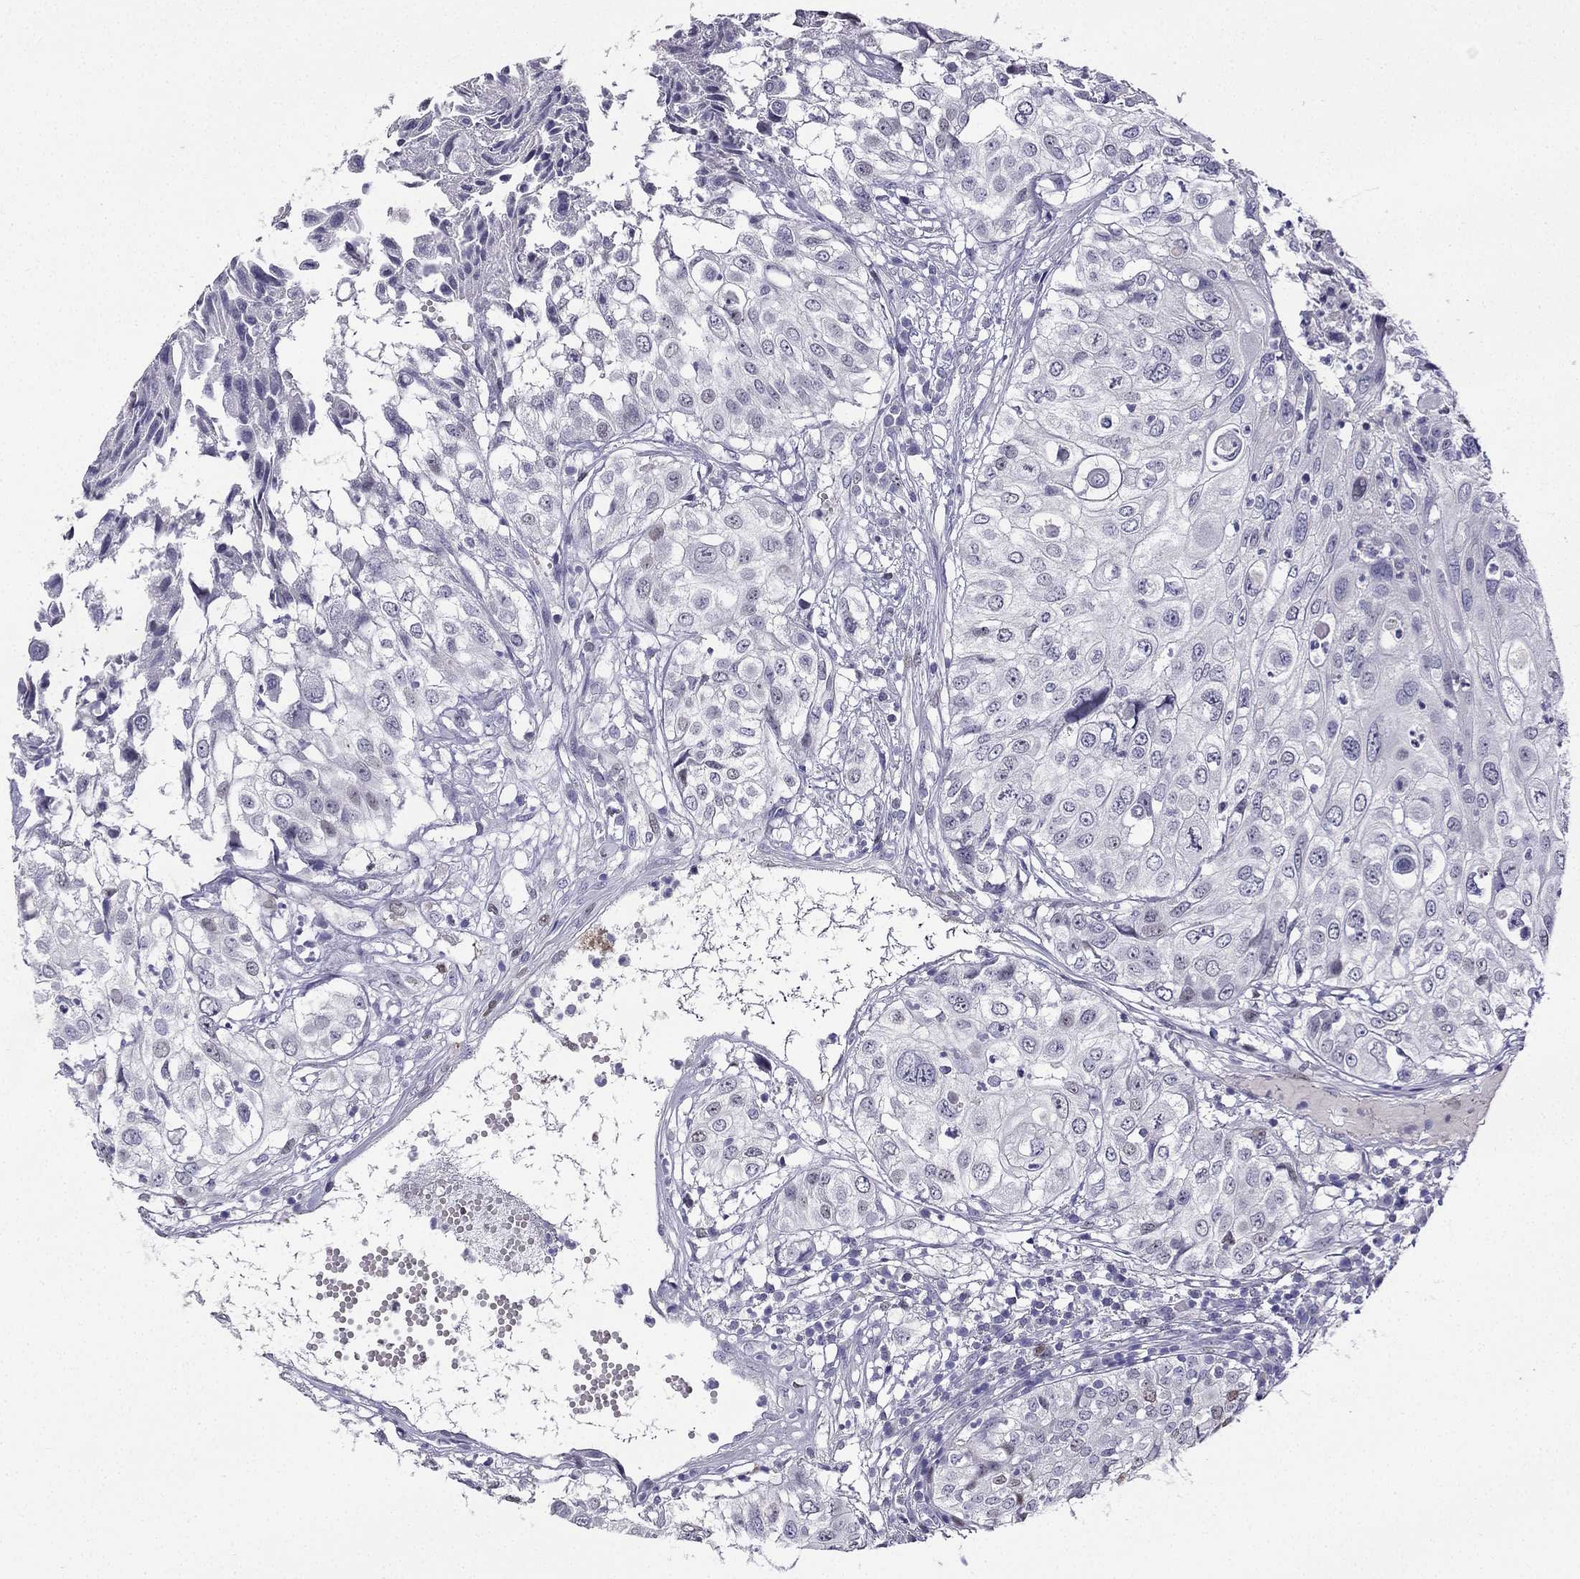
{"staining": {"intensity": "negative", "quantity": "none", "location": "none"}, "tissue": "urothelial cancer", "cell_type": "Tumor cells", "image_type": "cancer", "snomed": [{"axis": "morphology", "description": "Urothelial carcinoma, High grade"}, {"axis": "topography", "description": "Urinary bladder"}], "caption": "Tumor cells show no significant staining in high-grade urothelial carcinoma.", "gene": "UHRF1", "patient": {"sex": "female", "age": 79}}